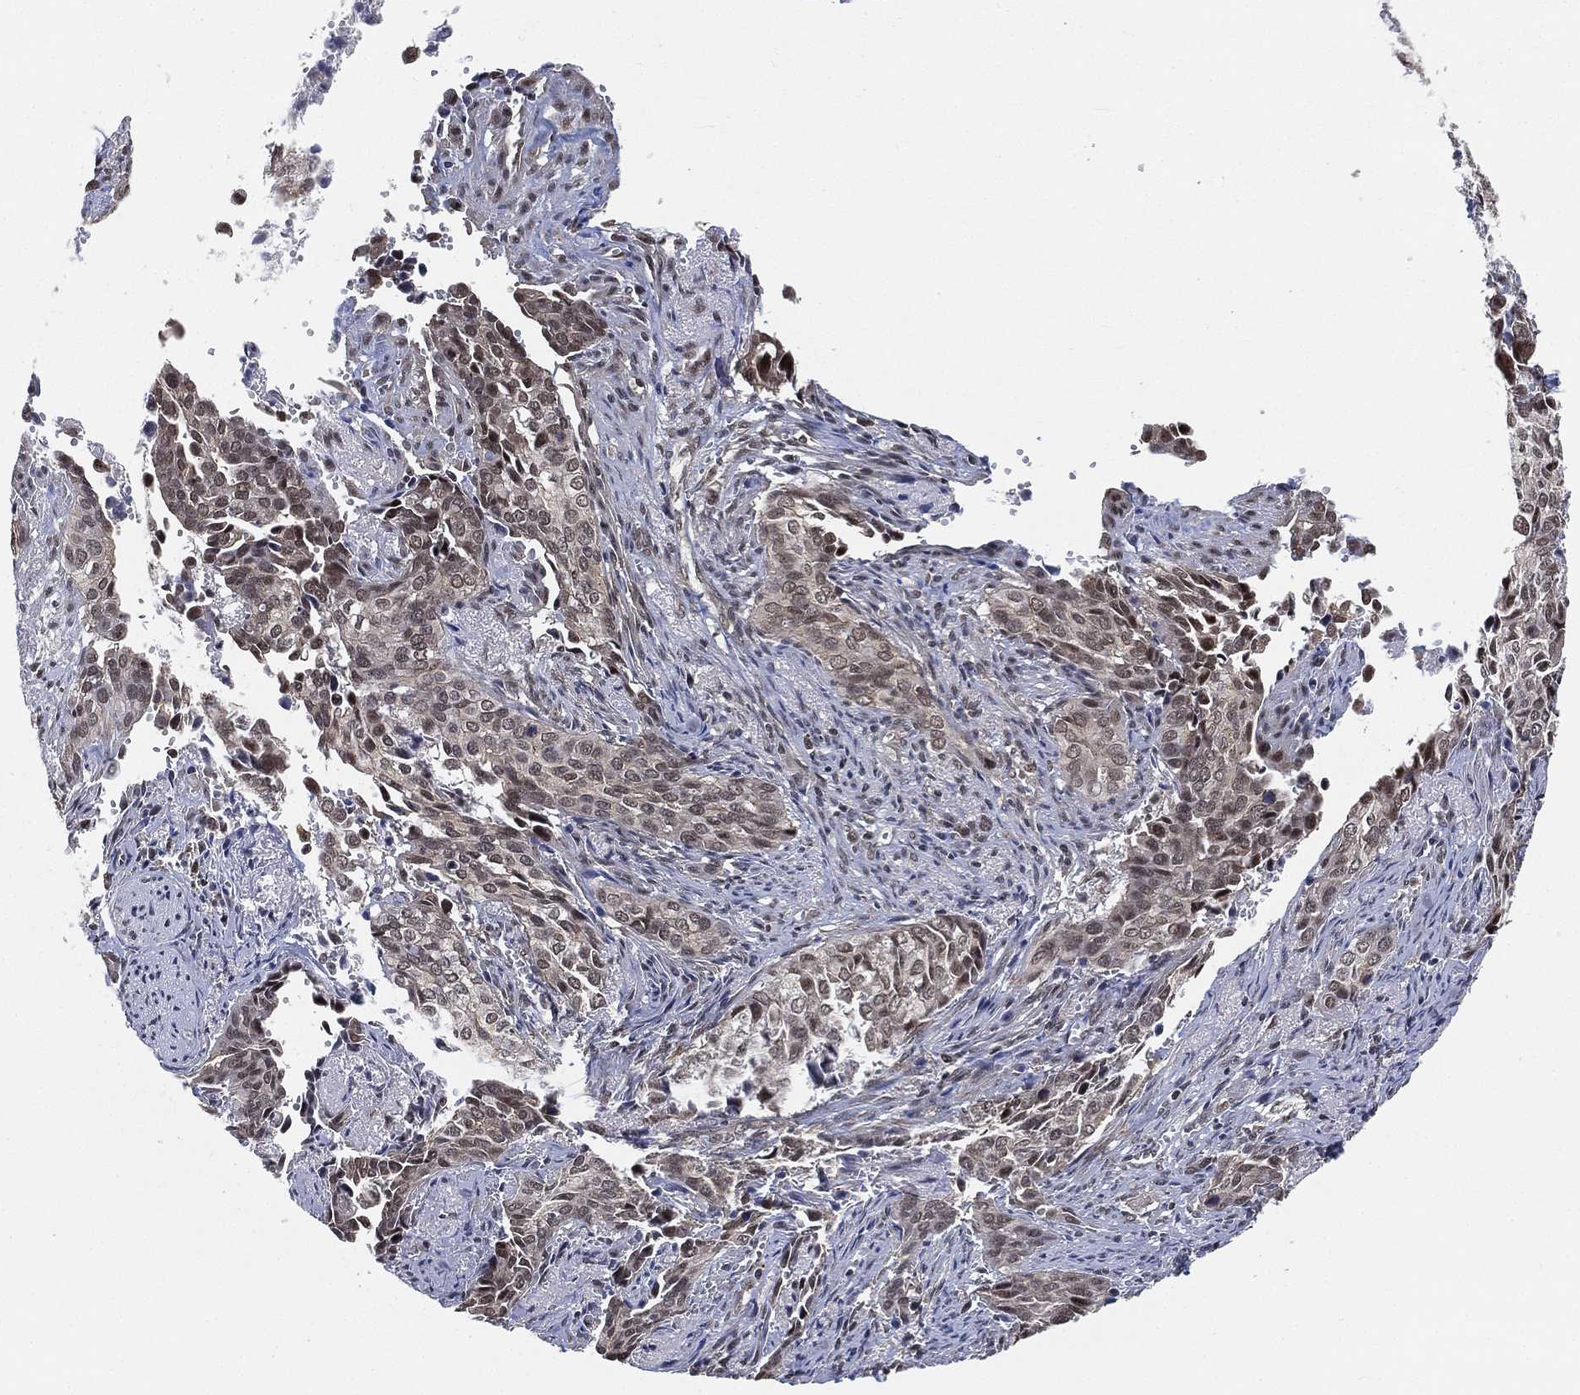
{"staining": {"intensity": "strong", "quantity": "<25%", "location": "nuclear"}, "tissue": "cervical cancer", "cell_type": "Tumor cells", "image_type": "cancer", "snomed": [{"axis": "morphology", "description": "Squamous cell carcinoma, NOS"}, {"axis": "topography", "description": "Cervix"}], "caption": "DAB immunohistochemical staining of human cervical squamous cell carcinoma displays strong nuclear protein expression in about <25% of tumor cells.", "gene": "RSRC2", "patient": {"sex": "female", "age": 29}}